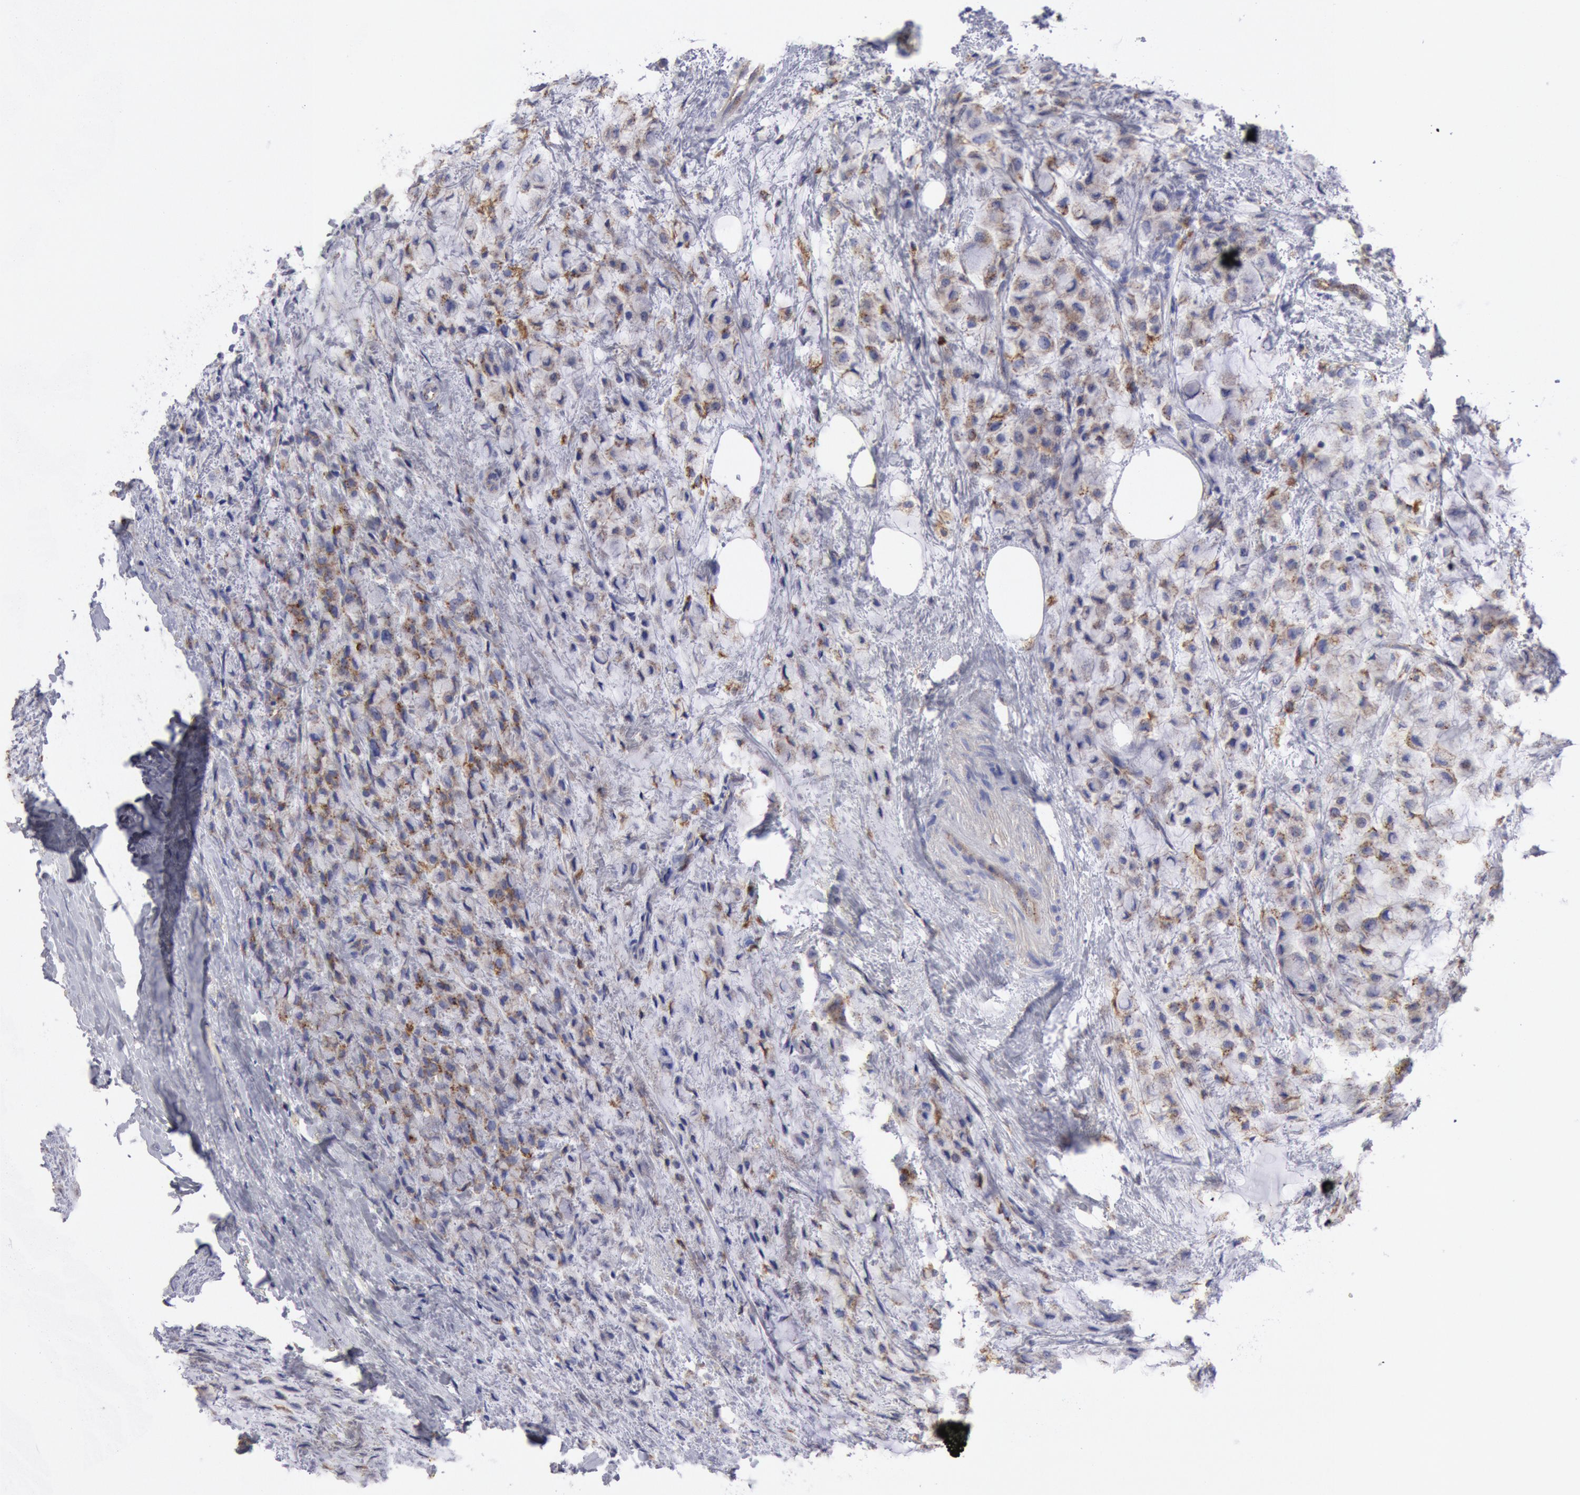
{"staining": {"intensity": "weak", "quantity": "<25%", "location": "cytoplasmic/membranous"}, "tissue": "breast cancer", "cell_type": "Tumor cells", "image_type": "cancer", "snomed": [{"axis": "morphology", "description": "Lobular carcinoma"}, {"axis": "topography", "description": "Breast"}], "caption": "Breast cancer was stained to show a protein in brown. There is no significant expression in tumor cells.", "gene": "FLOT1", "patient": {"sex": "female", "age": 85}}